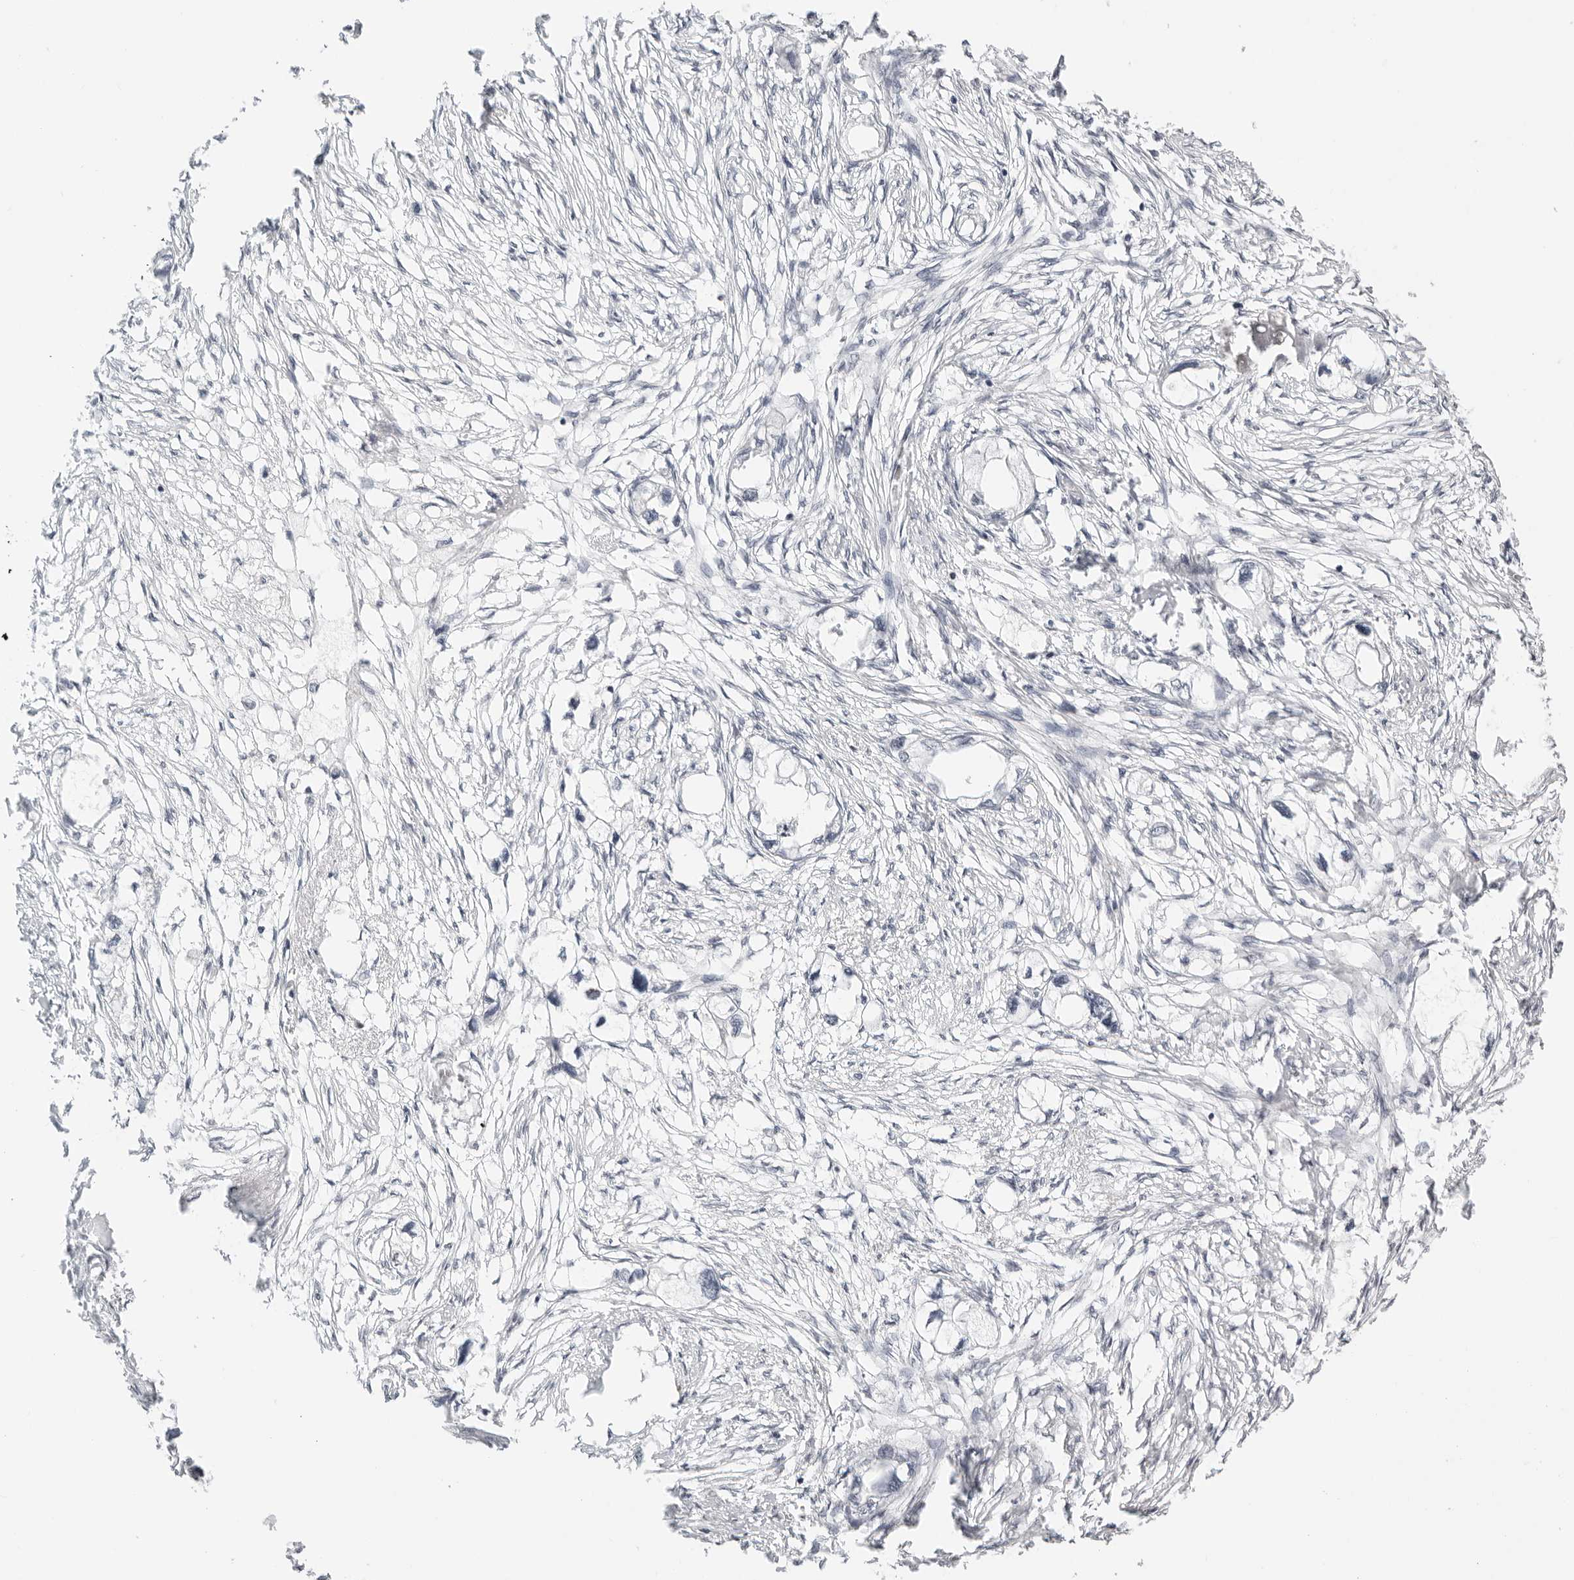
{"staining": {"intensity": "negative", "quantity": "none", "location": "none"}, "tissue": "endometrial cancer", "cell_type": "Tumor cells", "image_type": "cancer", "snomed": [{"axis": "morphology", "description": "Adenocarcinoma, NOS"}, {"axis": "morphology", "description": "Adenocarcinoma, metastatic, NOS"}, {"axis": "topography", "description": "Adipose tissue"}, {"axis": "topography", "description": "Endometrium"}], "caption": "Tumor cells show no significant positivity in endometrial adenocarcinoma.", "gene": "MSH6", "patient": {"sex": "female", "age": 67}}